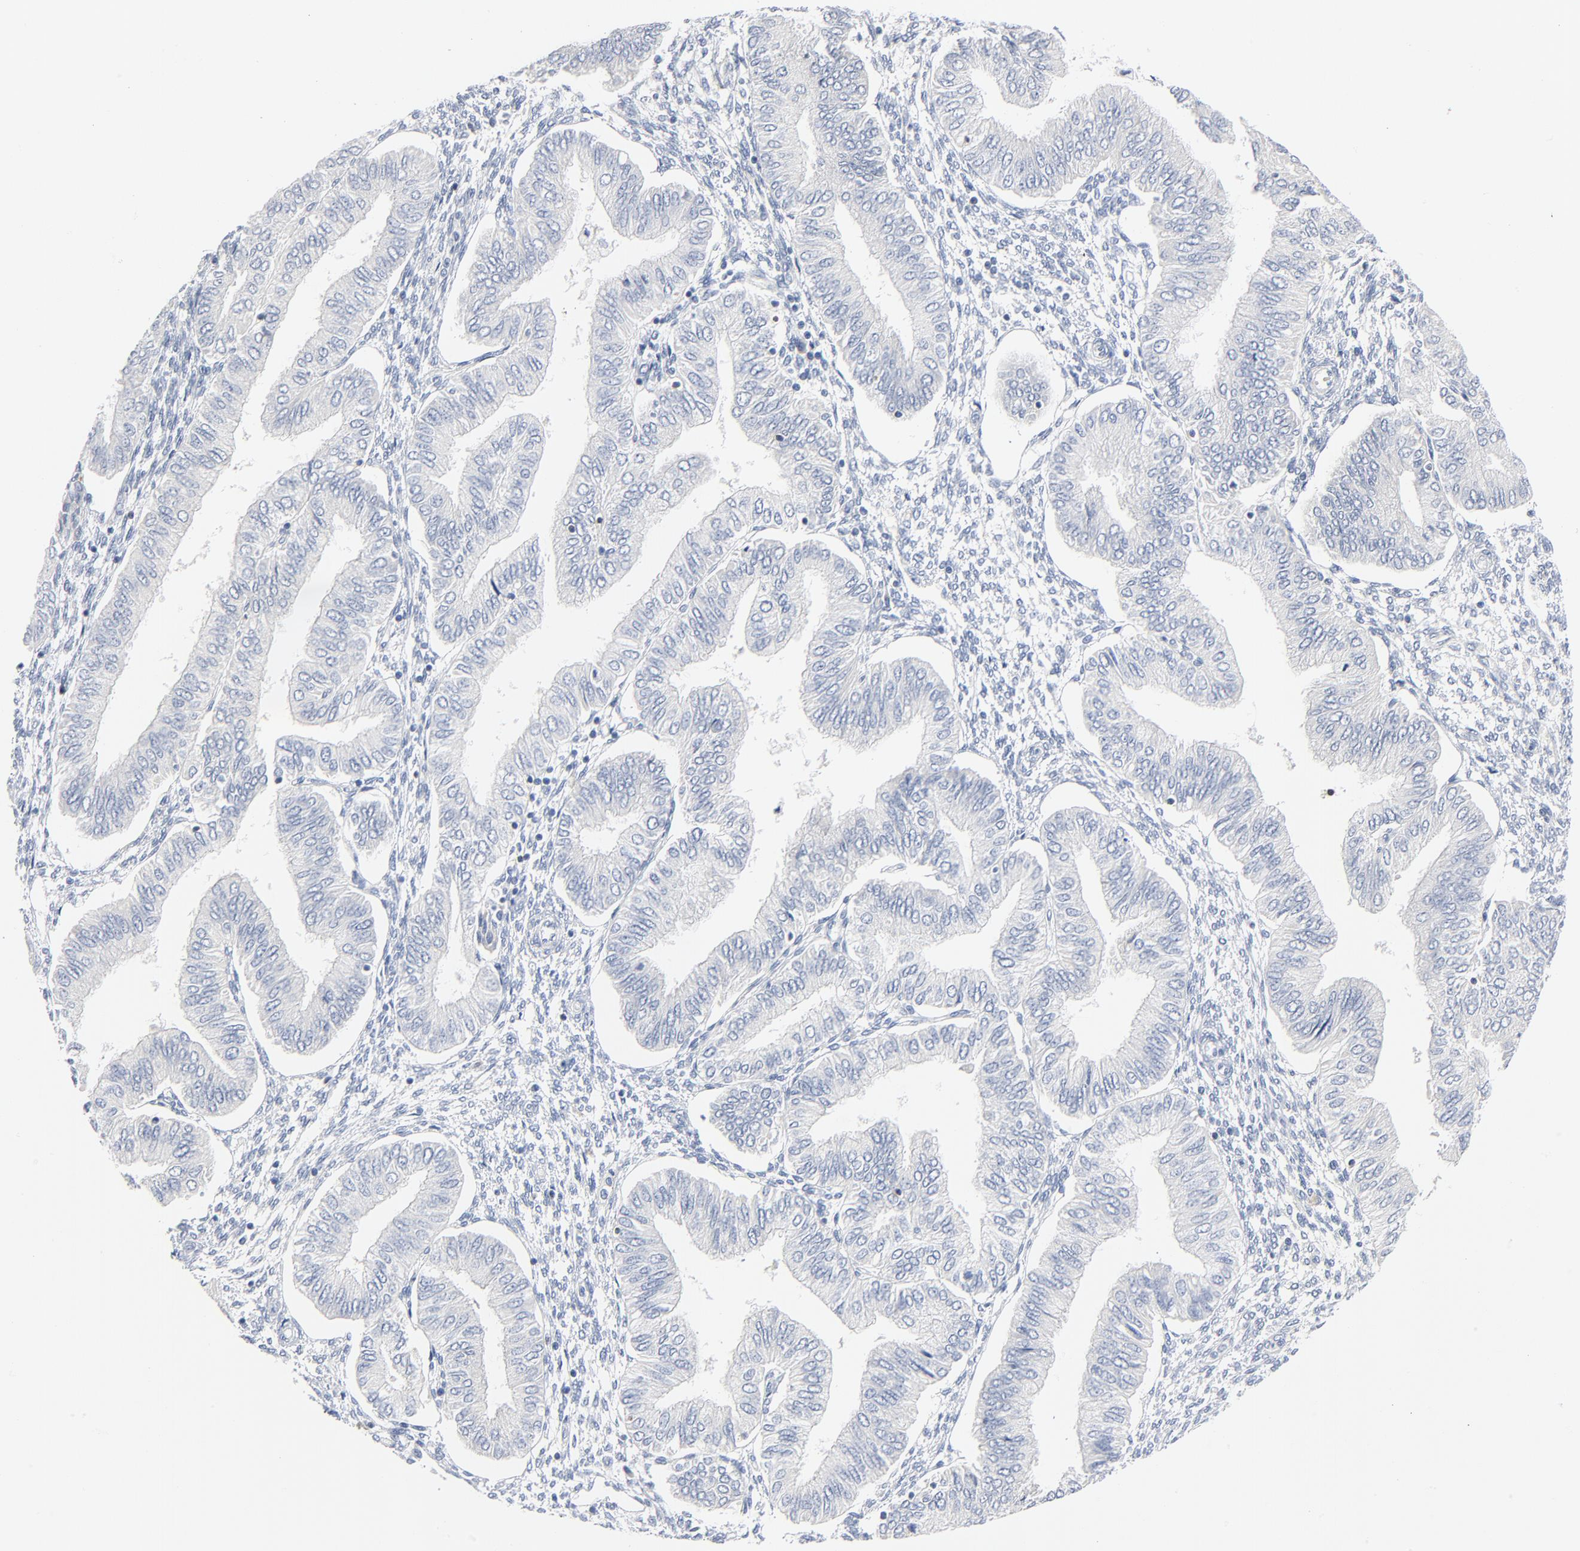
{"staining": {"intensity": "negative", "quantity": "none", "location": "none"}, "tissue": "endometrial cancer", "cell_type": "Tumor cells", "image_type": "cancer", "snomed": [{"axis": "morphology", "description": "Adenocarcinoma, NOS"}, {"axis": "topography", "description": "Endometrium"}], "caption": "Endometrial cancer was stained to show a protein in brown. There is no significant positivity in tumor cells.", "gene": "GZMB", "patient": {"sex": "female", "age": 51}}